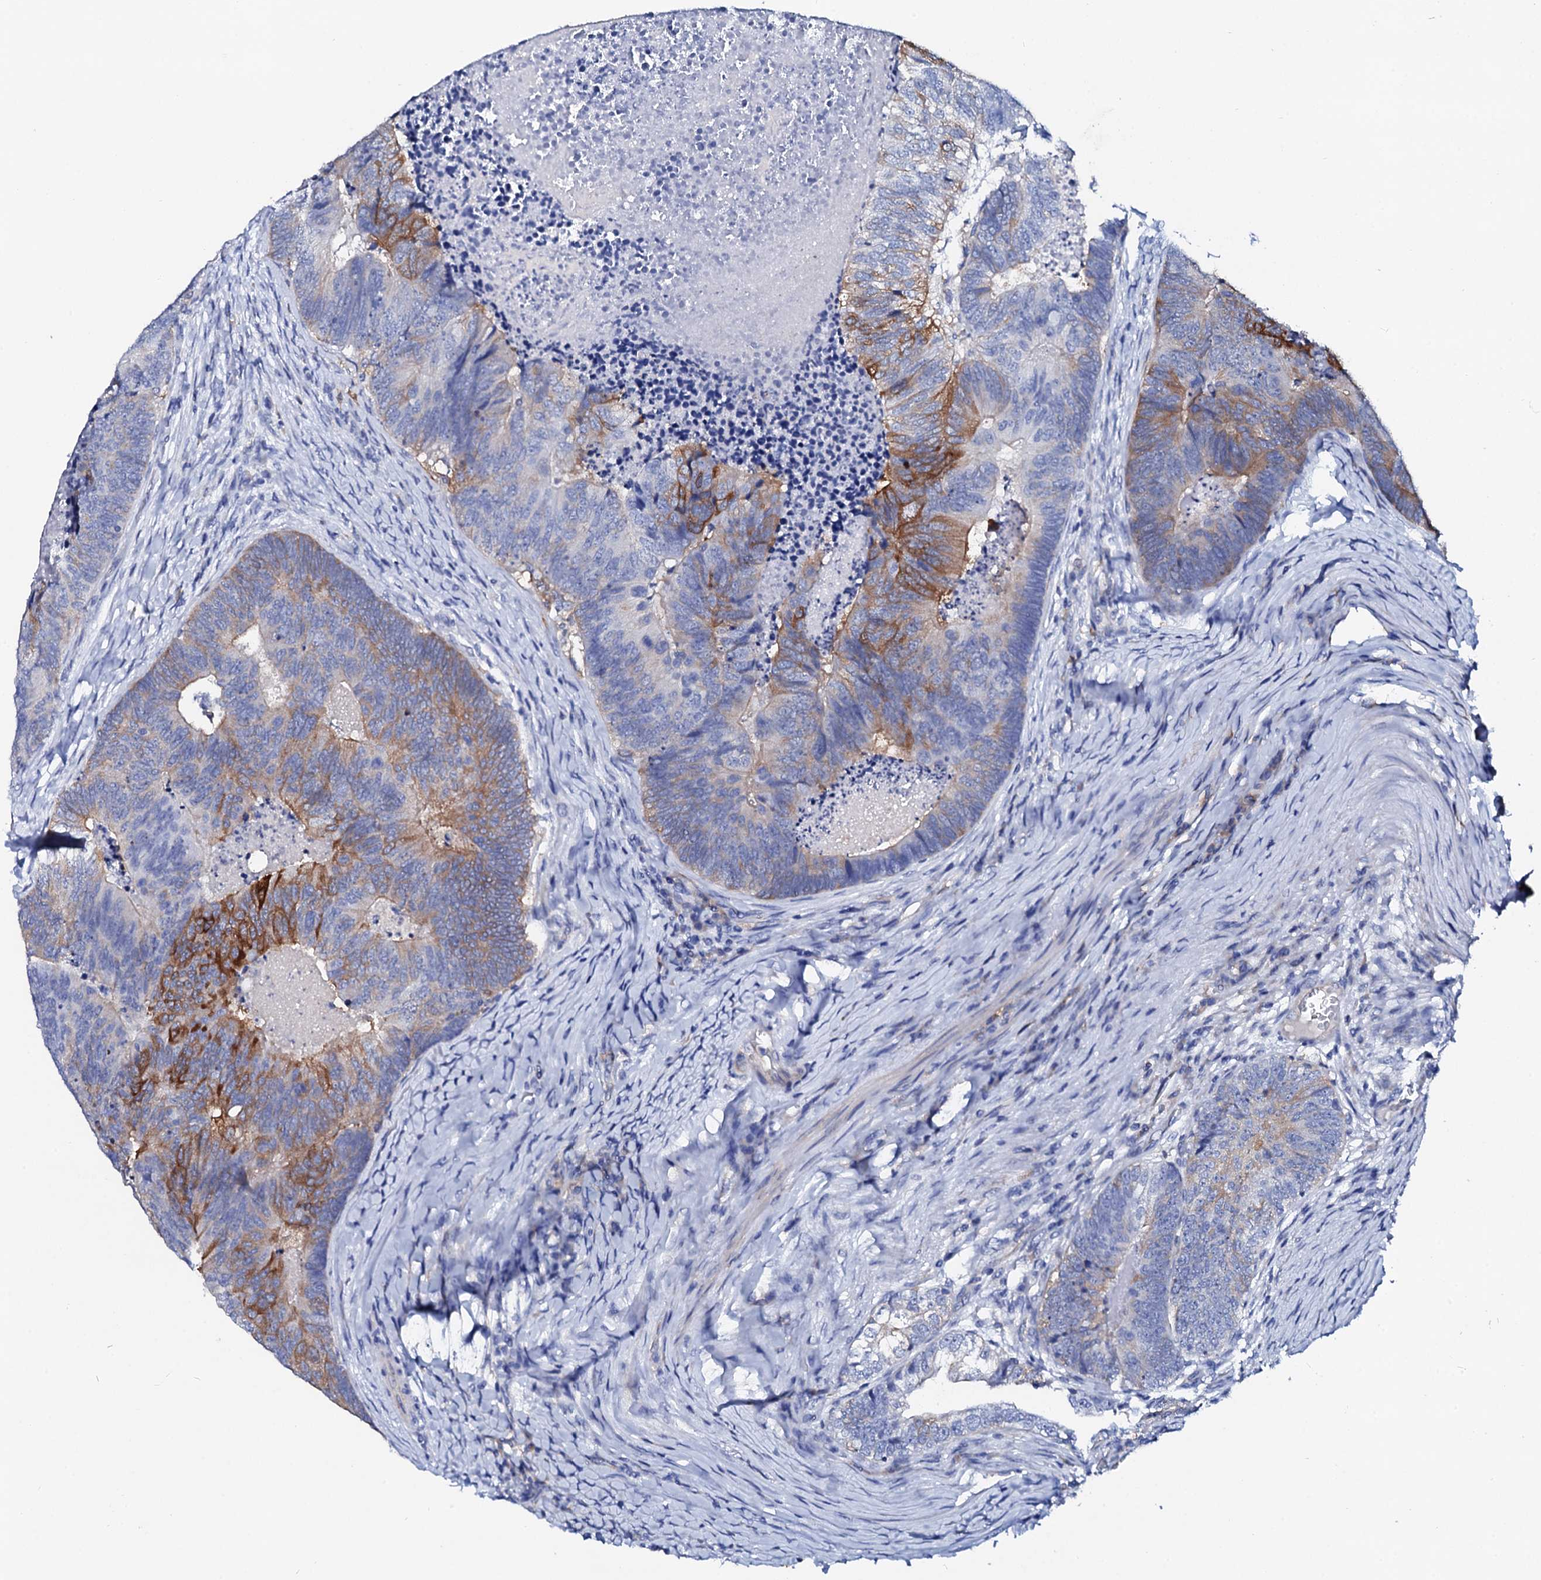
{"staining": {"intensity": "strong", "quantity": "<25%", "location": "cytoplasmic/membranous"}, "tissue": "colorectal cancer", "cell_type": "Tumor cells", "image_type": "cancer", "snomed": [{"axis": "morphology", "description": "Adenocarcinoma, NOS"}, {"axis": "topography", "description": "Colon"}], "caption": "Tumor cells display medium levels of strong cytoplasmic/membranous staining in about <25% of cells in human colorectal cancer.", "gene": "GLB1L3", "patient": {"sex": "female", "age": 67}}